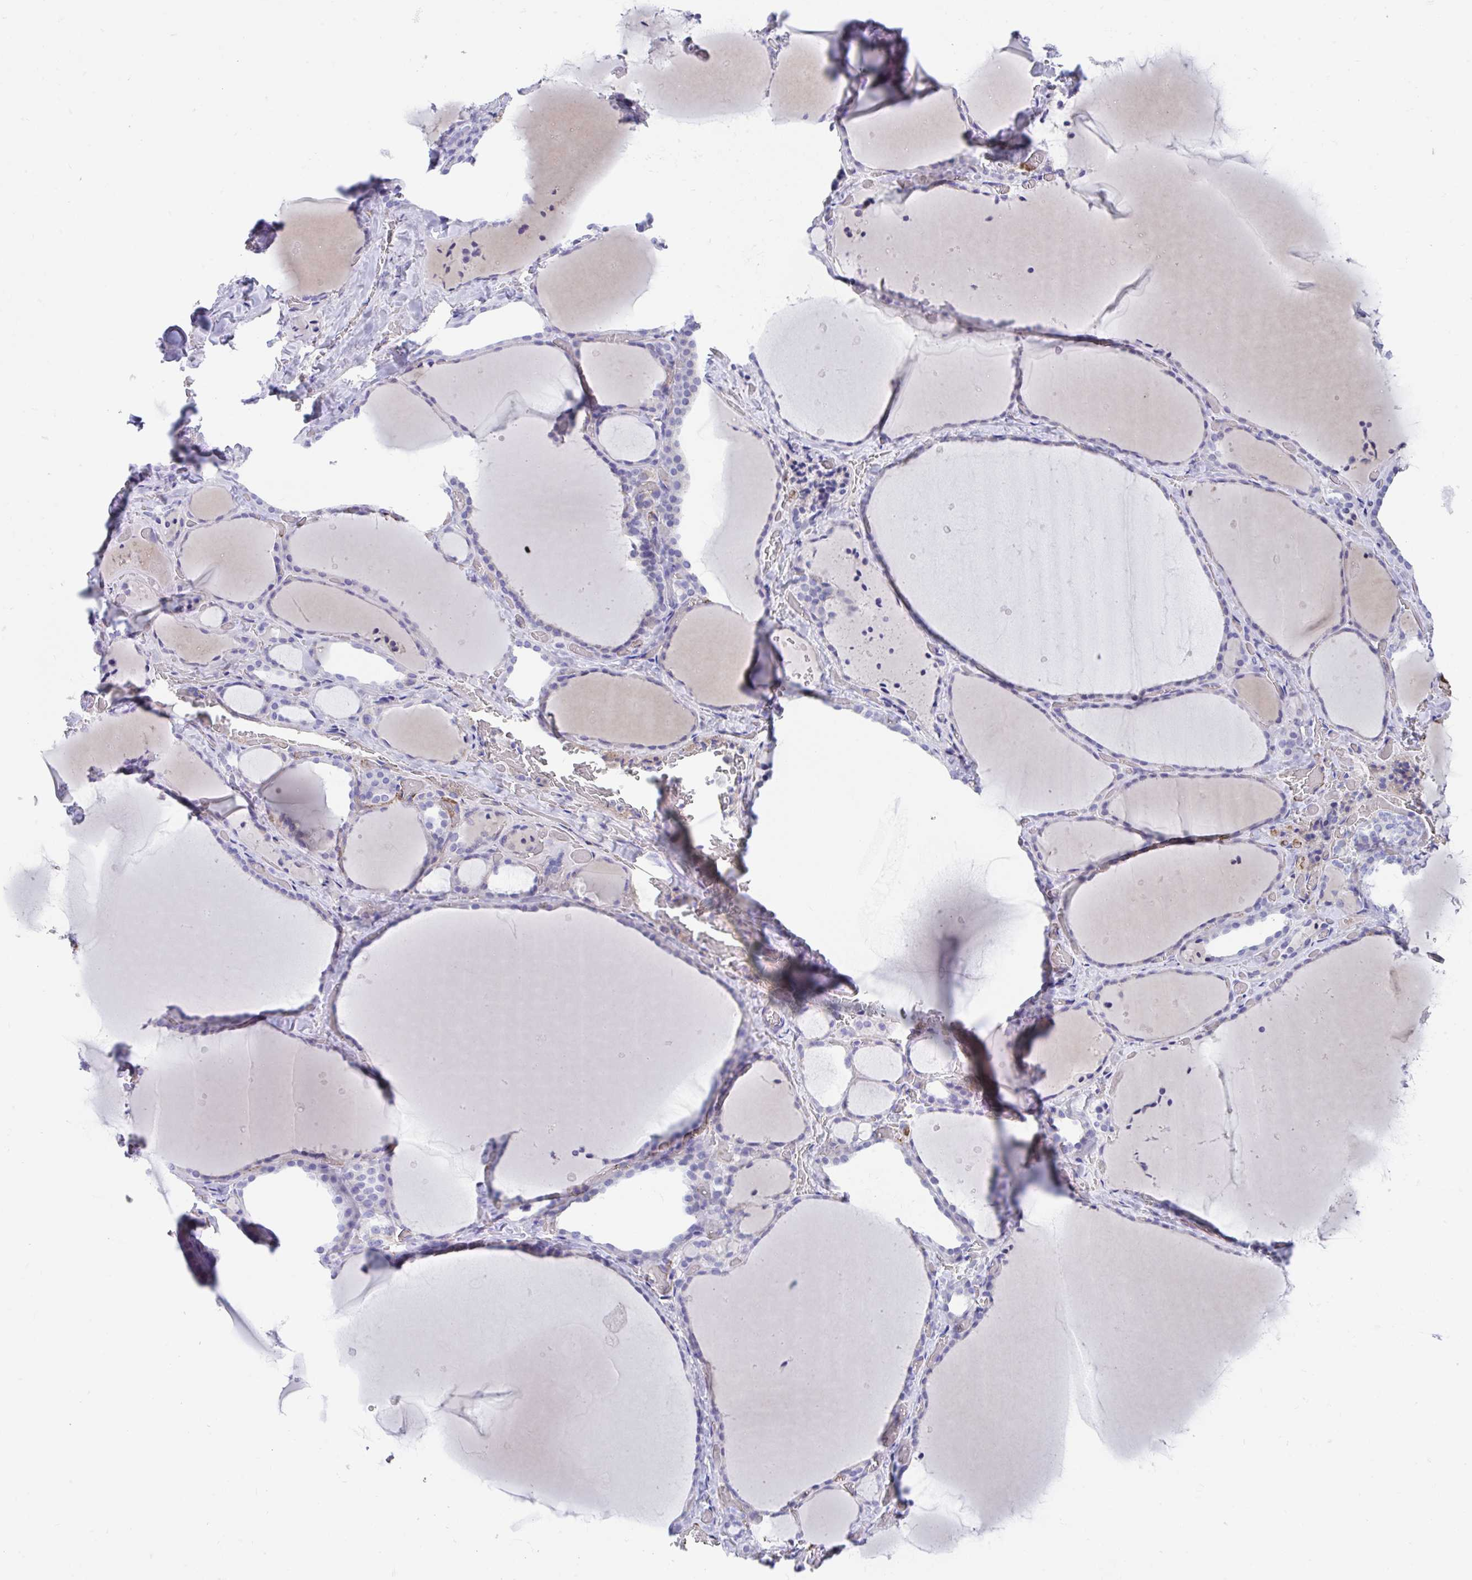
{"staining": {"intensity": "negative", "quantity": "none", "location": "none"}, "tissue": "thyroid gland", "cell_type": "Glandular cells", "image_type": "normal", "snomed": [{"axis": "morphology", "description": "Normal tissue, NOS"}, {"axis": "topography", "description": "Thyroid gland"}], "caption": "Image shows no protein expression in glandular cells of unremarkable thyroid gland. (DAB IHC visualized using brightfield microscopy, high magnification).", "gene": "CCSAP", "patient": {"sex": "female", "age": 36}}